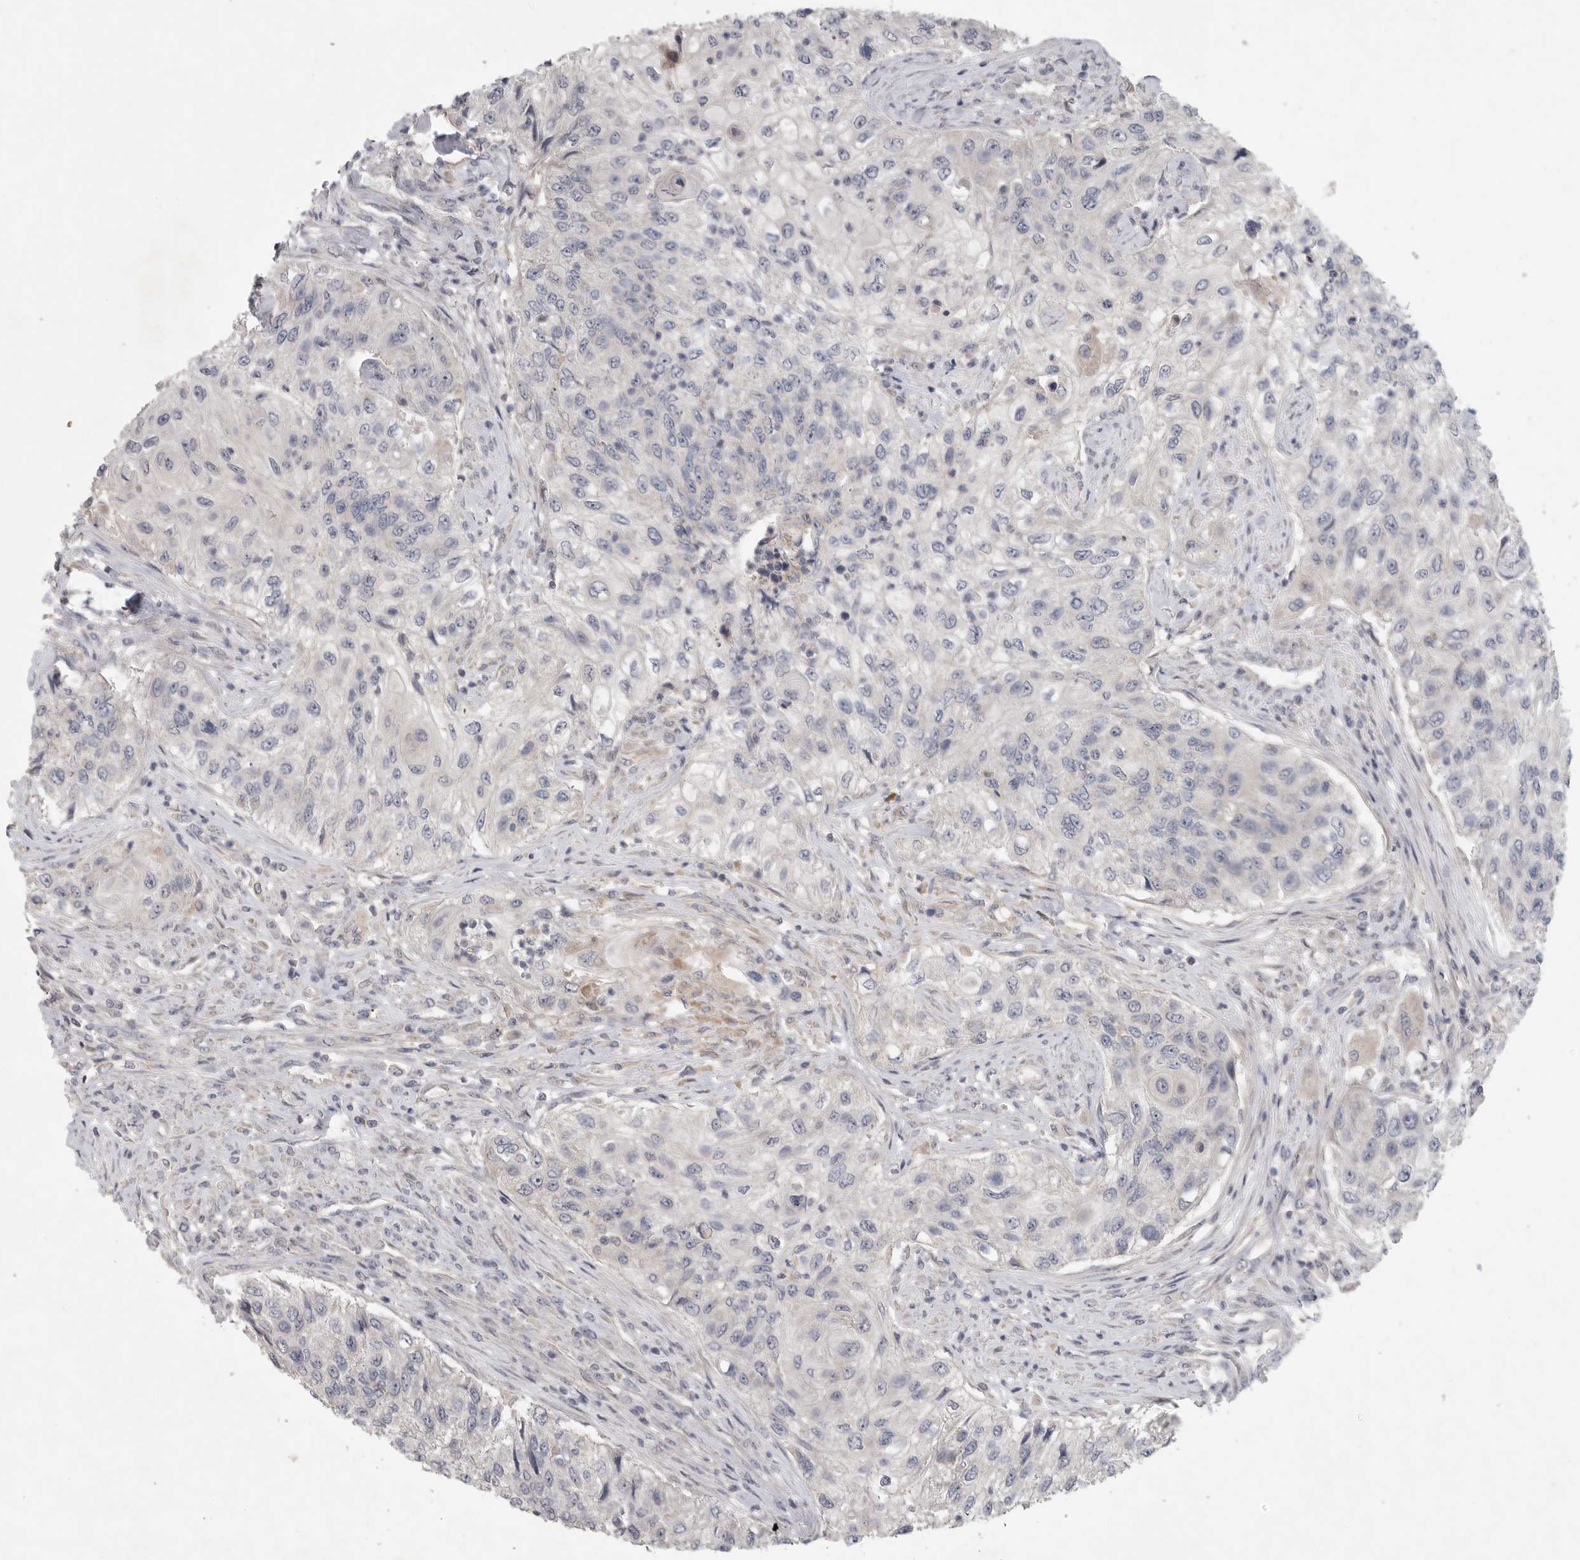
{"staining": {"intensity": "negative", "quantity": "none", "location": "none"}, "tissue": "urothelial cancer", "cell_type": "Tumor cells", "image_type": "cancer", "snomed": [{"axis": "morphology", "description": "Urothelial carcinoma, High grade"}, {"axis": "topography", "description": "Urinary bladder"}], "caption": "Human urothelial cancer stained for a protein using immunohistochemistry (IHC) displays no staining in tumor cells.", "gene": "FBXO43", "patient": {"sex": "female", "age": 60}}